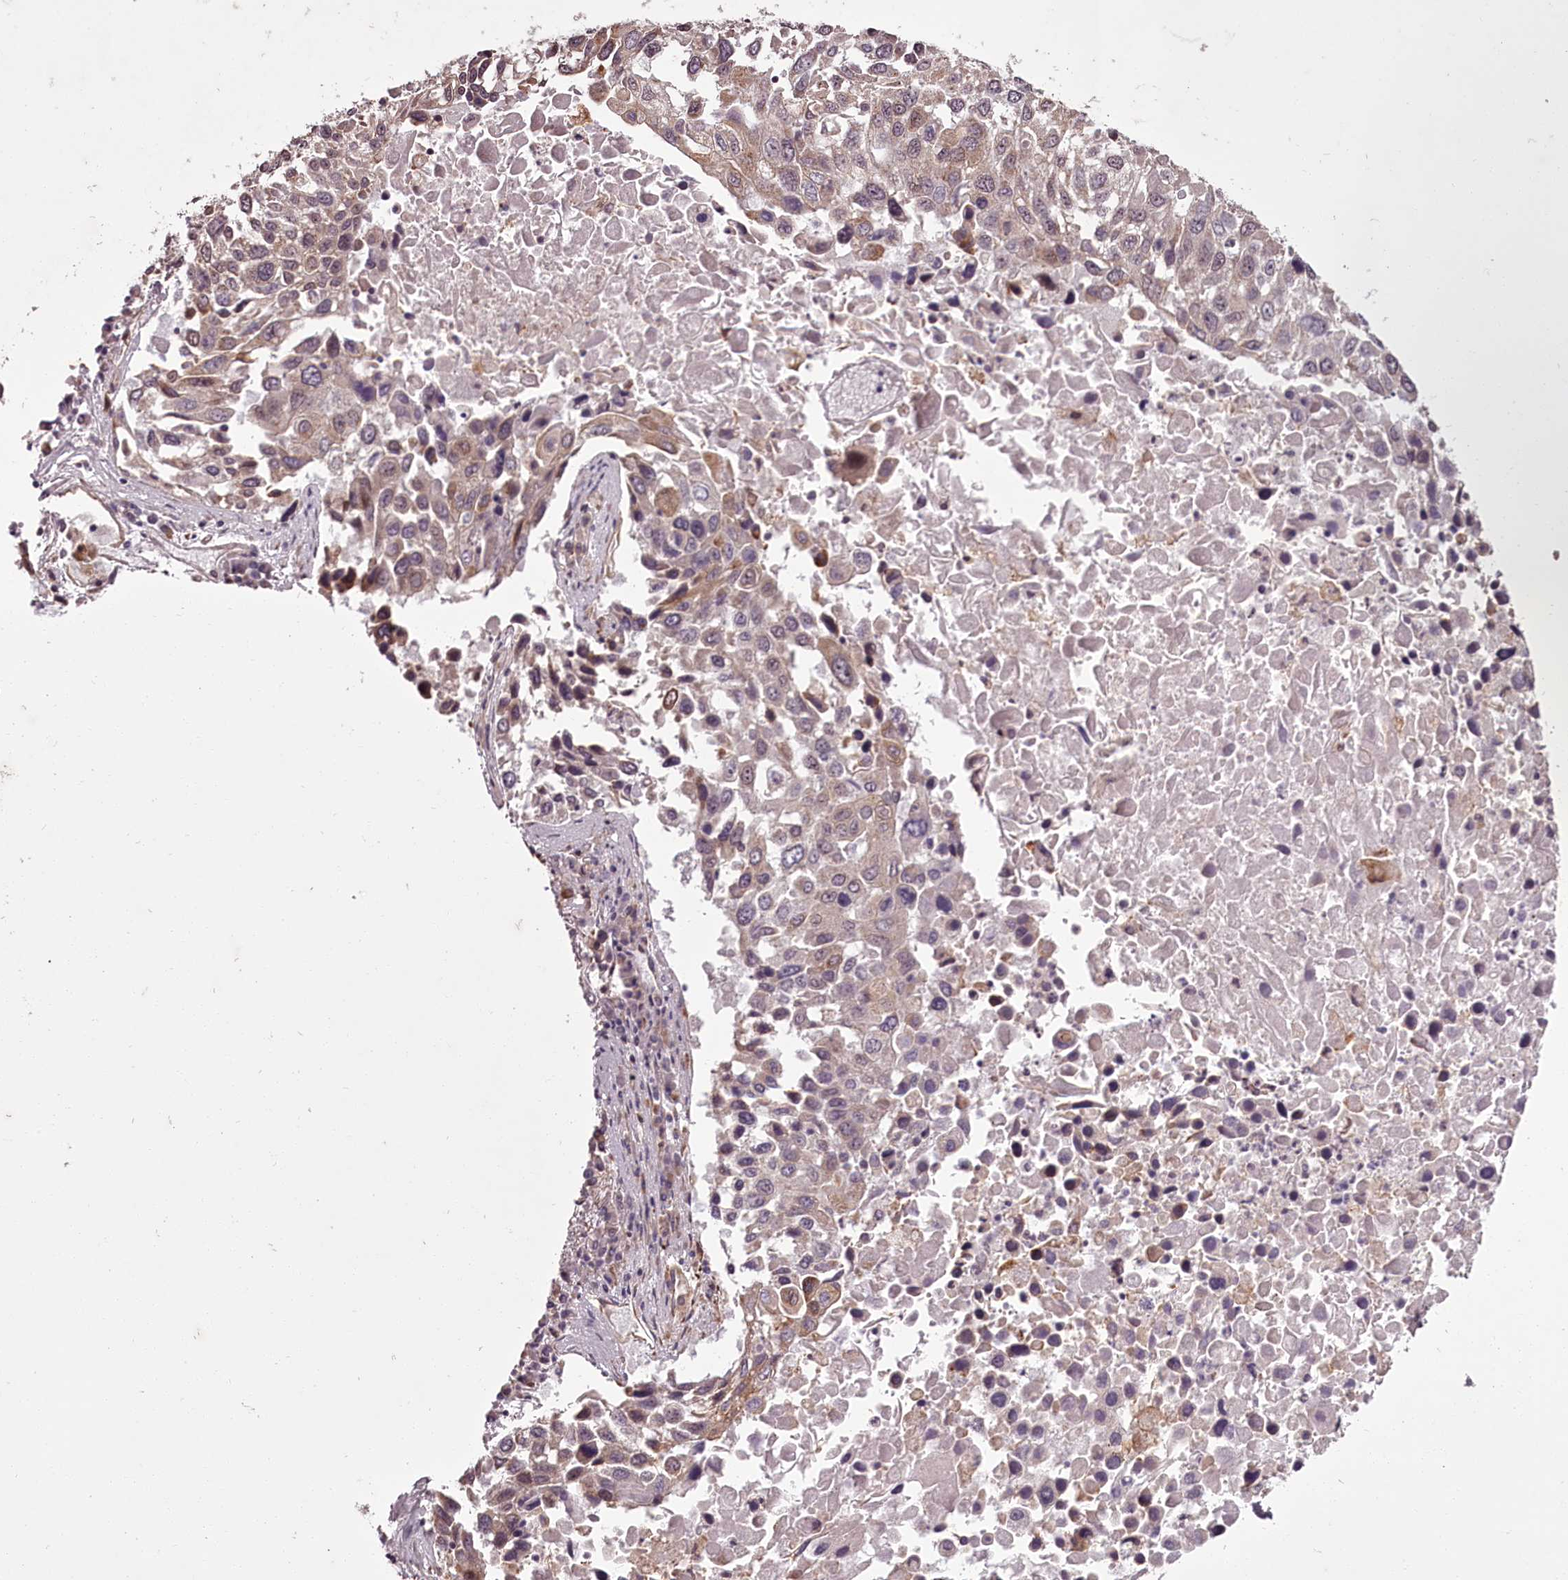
{"staining": {"intensity": "weak", "quantity": "<25%", "location": "cytoplasmic/membranous,nuclear"}, "tissue": "lung cancer", "cell_type": "Tumor cells", "image_type": "cancer", "snomed": [{"axis": "morphology", "description": "Squamous cell carcinoma, NOS"}, {"axis": "topography", "description": "Lung"}], "caption": "IHC photomicrograph of squamous cell carcinoma (lung) stained for a protein (brown), which shows no staining in tumor cells.", "gene": "CCDC92", "patient": {"sex": "male", "age": 65}}